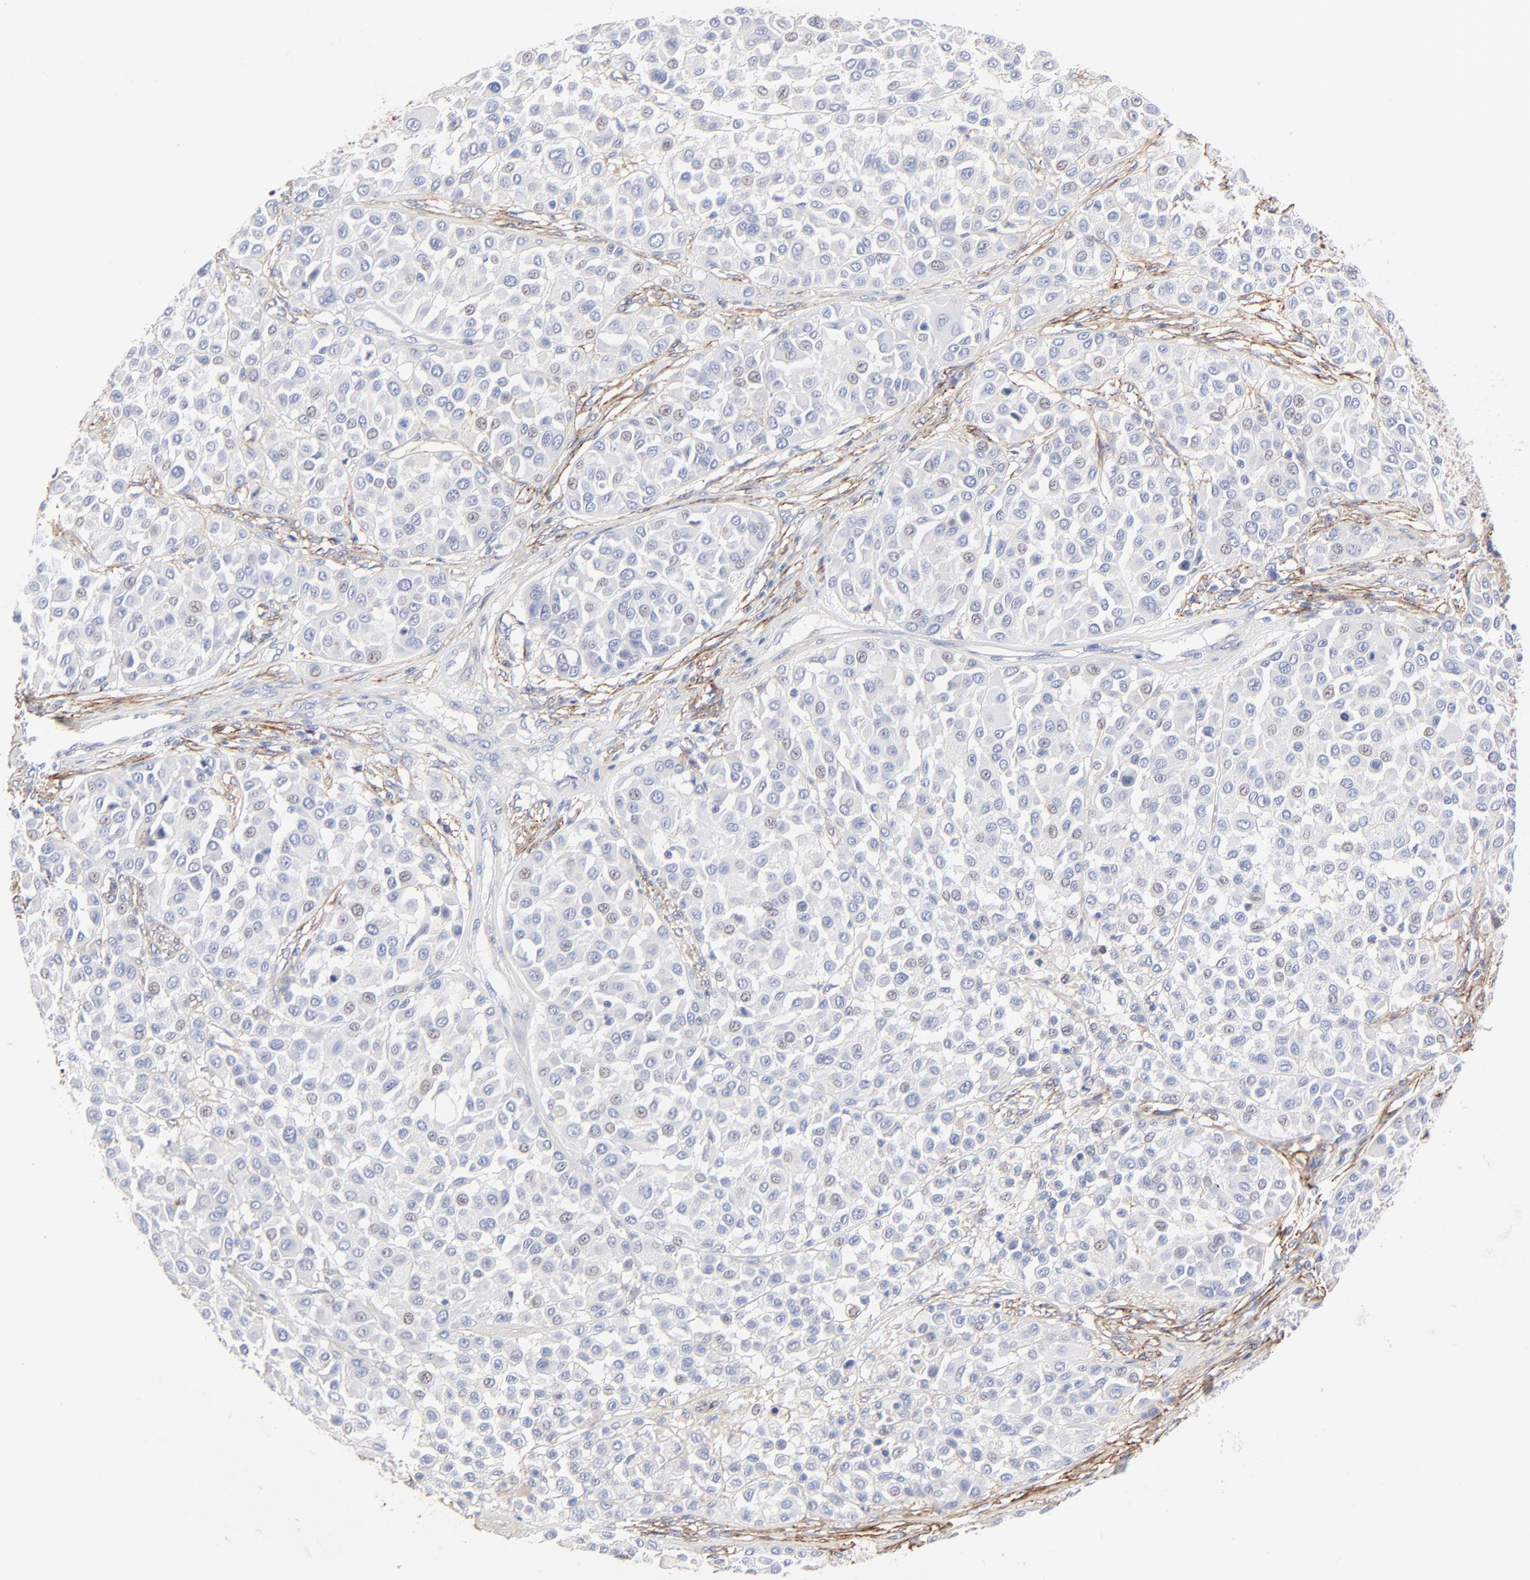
{"staining": {"intensity": "negative", "quantity": "none", "location": "none"}, "tissue": "melanoma", "cell_type": "Tumor cells", "image_type": "cancer", "snomed": [{"axis": "morphology", "description": "Malignant melanoma, Metastatic site"}, {"axis": "topography", "description": "Soft tissue"}], "caption": "Immunohistochemical staining of malignant melanoma (metastatic site) exhibits no significant positivity in tumor cells. Nuclei are stained in blue.", "gene": "FBLN2", "patient": {"sex": "male", "age": 41}}